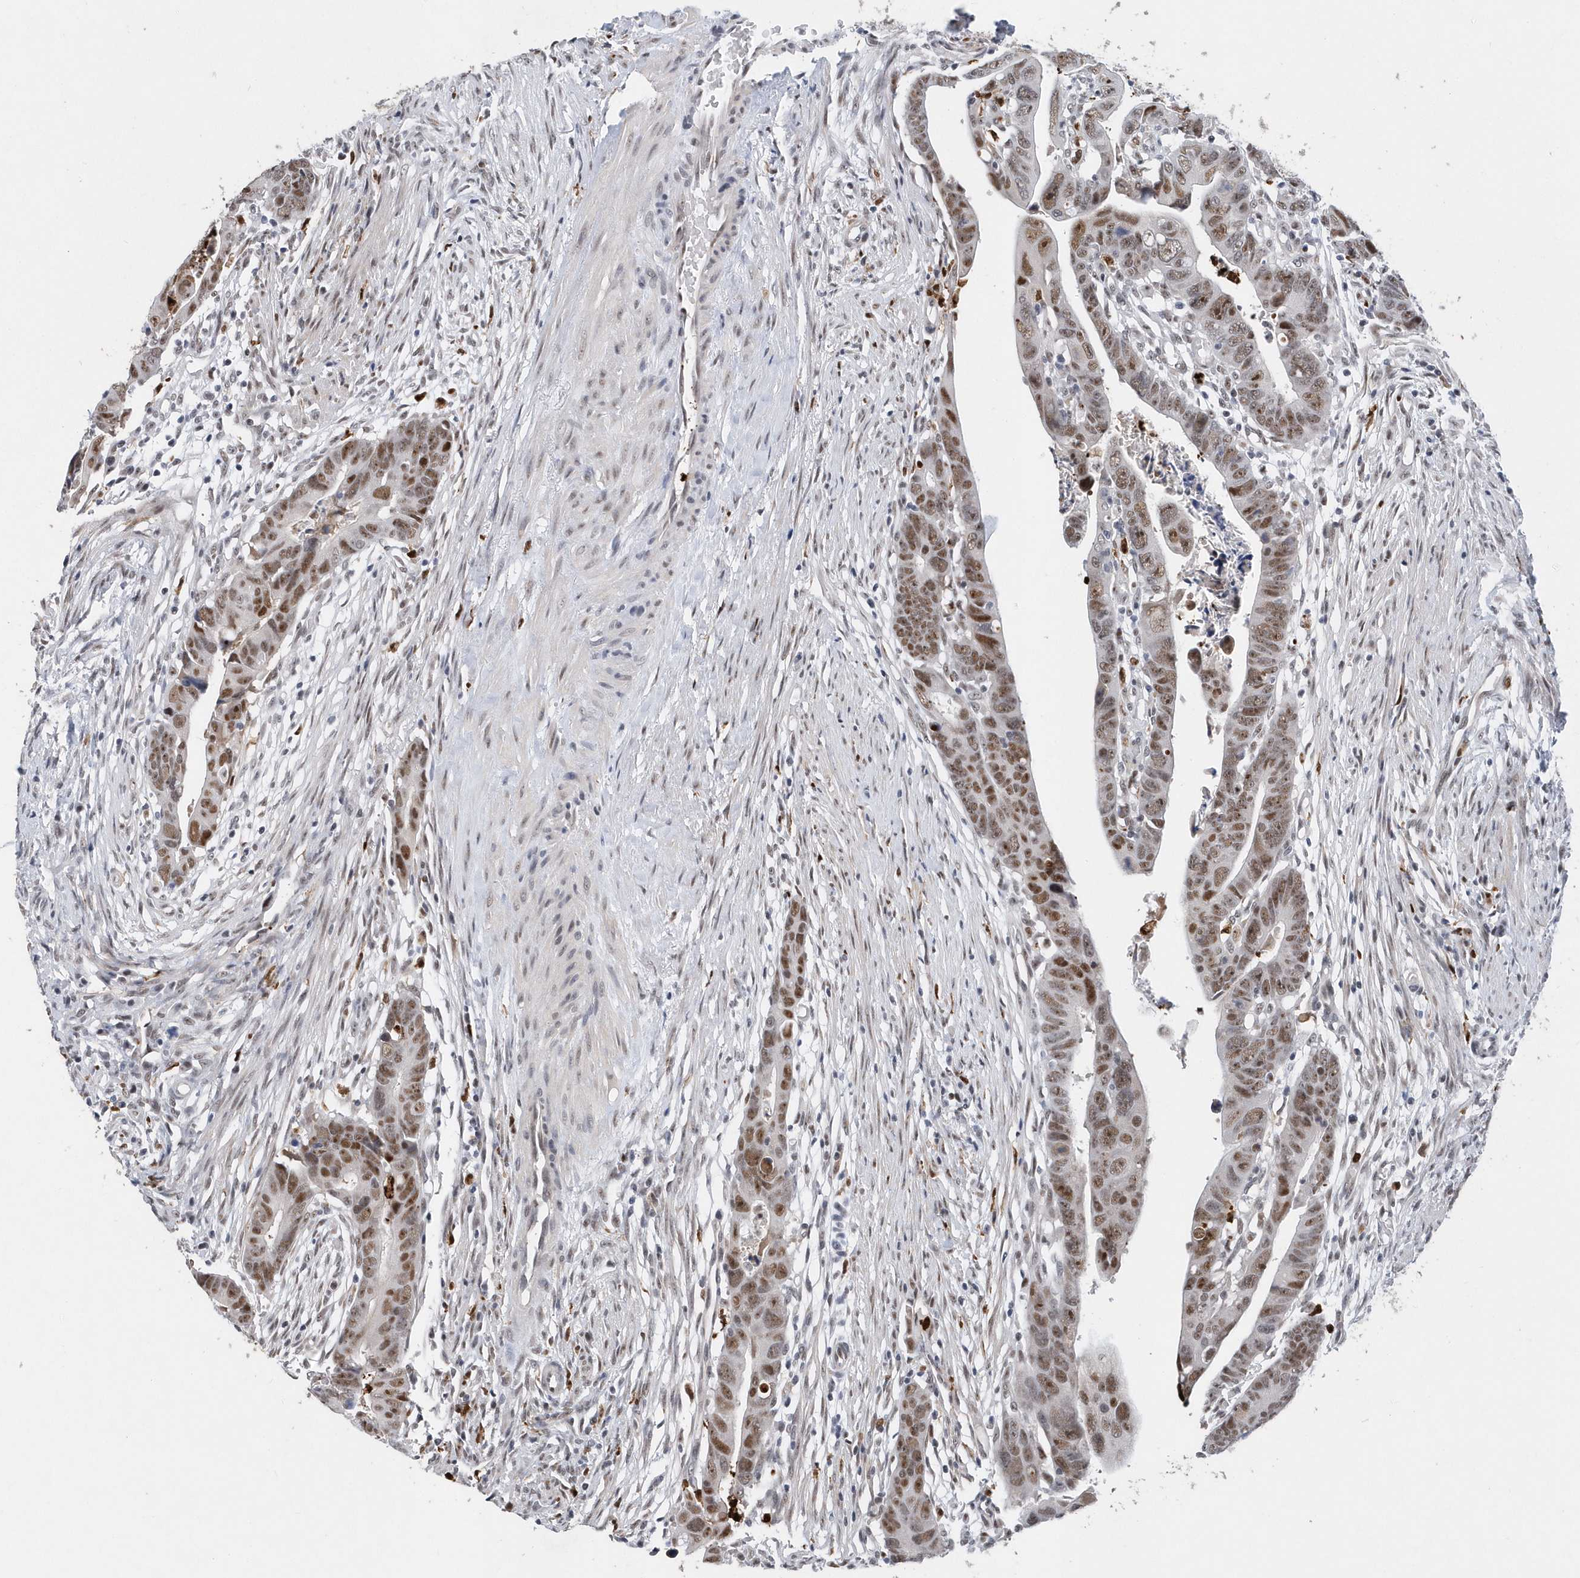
{"staining": {"intensity": "moderate", "quantity": ">75%", "location": "nuclear"}, "tissue": "colorectal cancer", "cell_type": "Tumor cells", "image_type": "cancer", "snomed": [{"axis": "morphology", "description": "Adenocarcinoma, NOS"}, {"axis": "topography", "description": "Rectum"}], "caption": "DAB (3,3'-diaminobenzidine) immunohistochemical staining of adenocarcinoma (colorectal) displays moderate nuclear protein expression in about >75% of tumor cells.", "gene": "RPP30", "patient": {"sex": "female", "age": 65}}